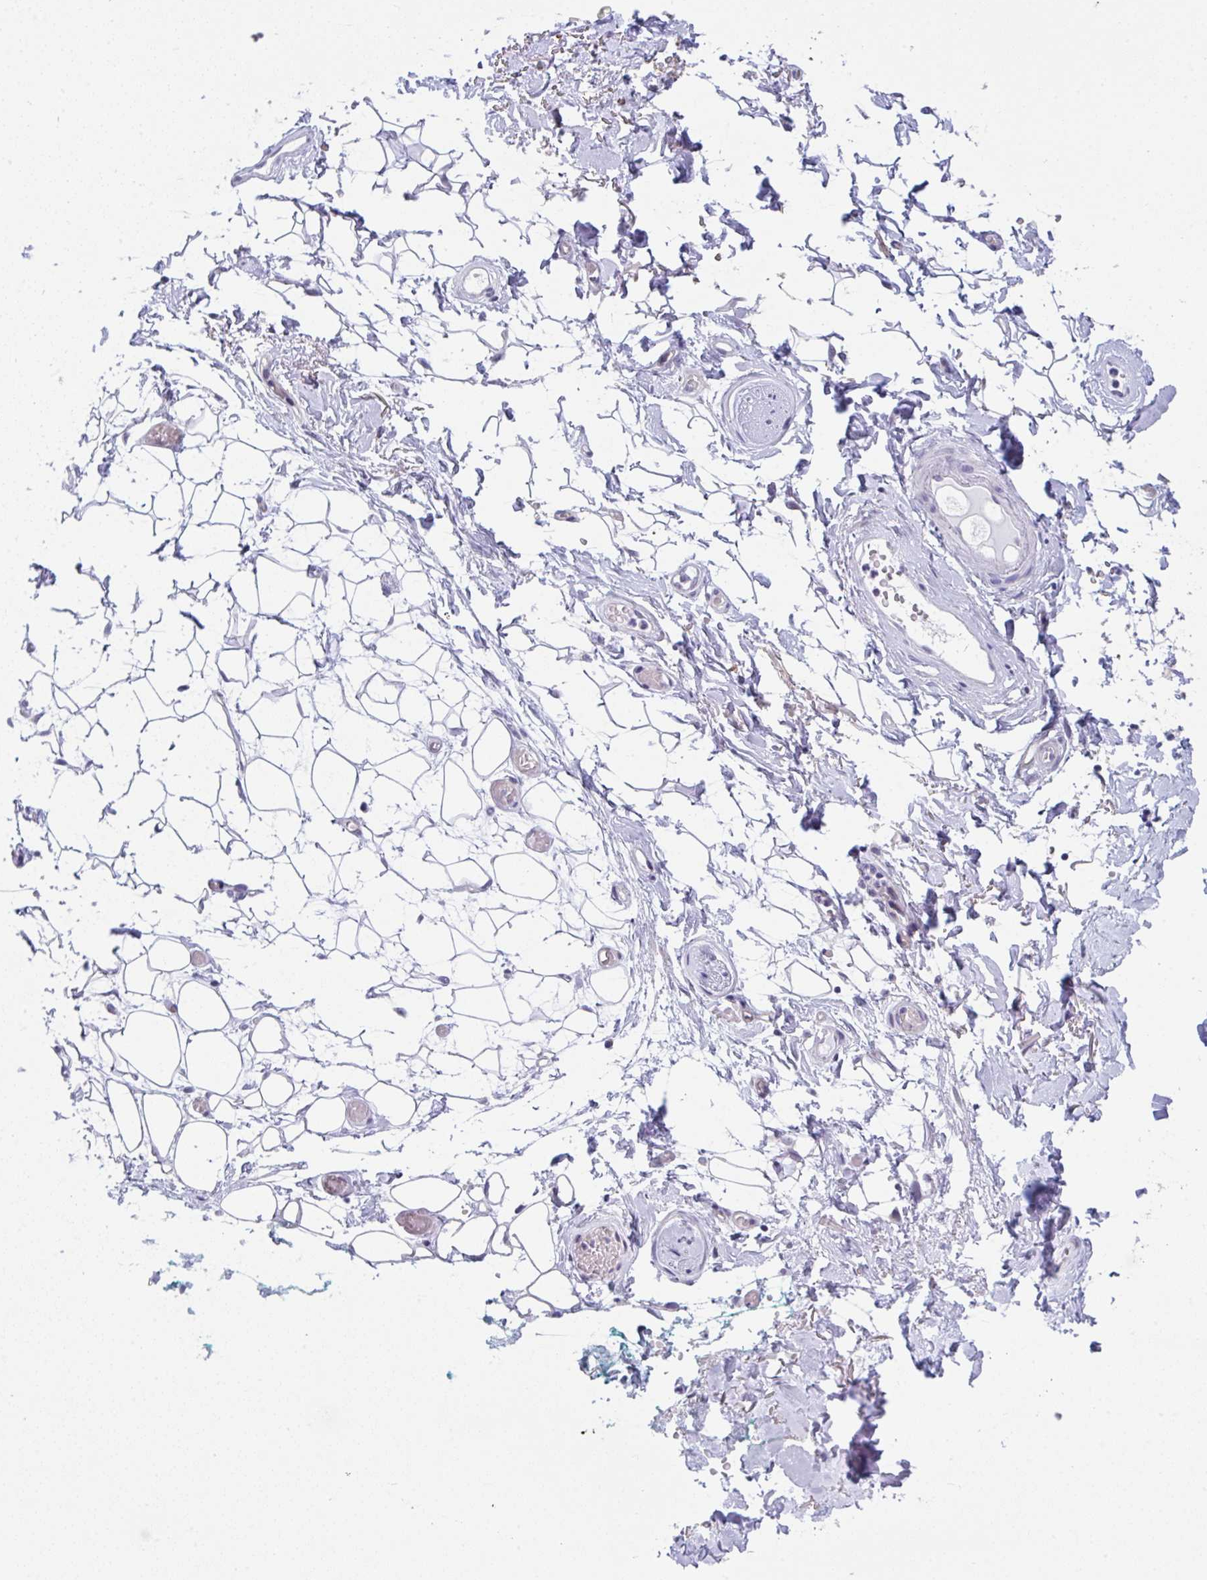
{"staining": {"intensity": "negative", "quantity": "none", "location": "none"}, "tissue": "adipose tissue", "cell_type": "Adipocytes", "image_type": "normal", "snomed": [{"axis": "morphology", "description": "Normal tissue, NOS"}, {"axis": "topography", "description": "Anal"}, {"axis": "topography", "description": "Peripheral nerve tissue"}], "caption": "This photomicrograph is of unremarkable adipose tissue stained with immunohistochemistry (IHC) to label a protein in brown with the nuclei are counter-stained blue. There is no positivity in adipocytes.", "gene": "CDK13", "patient": {"sex": "male", "age": 78}}